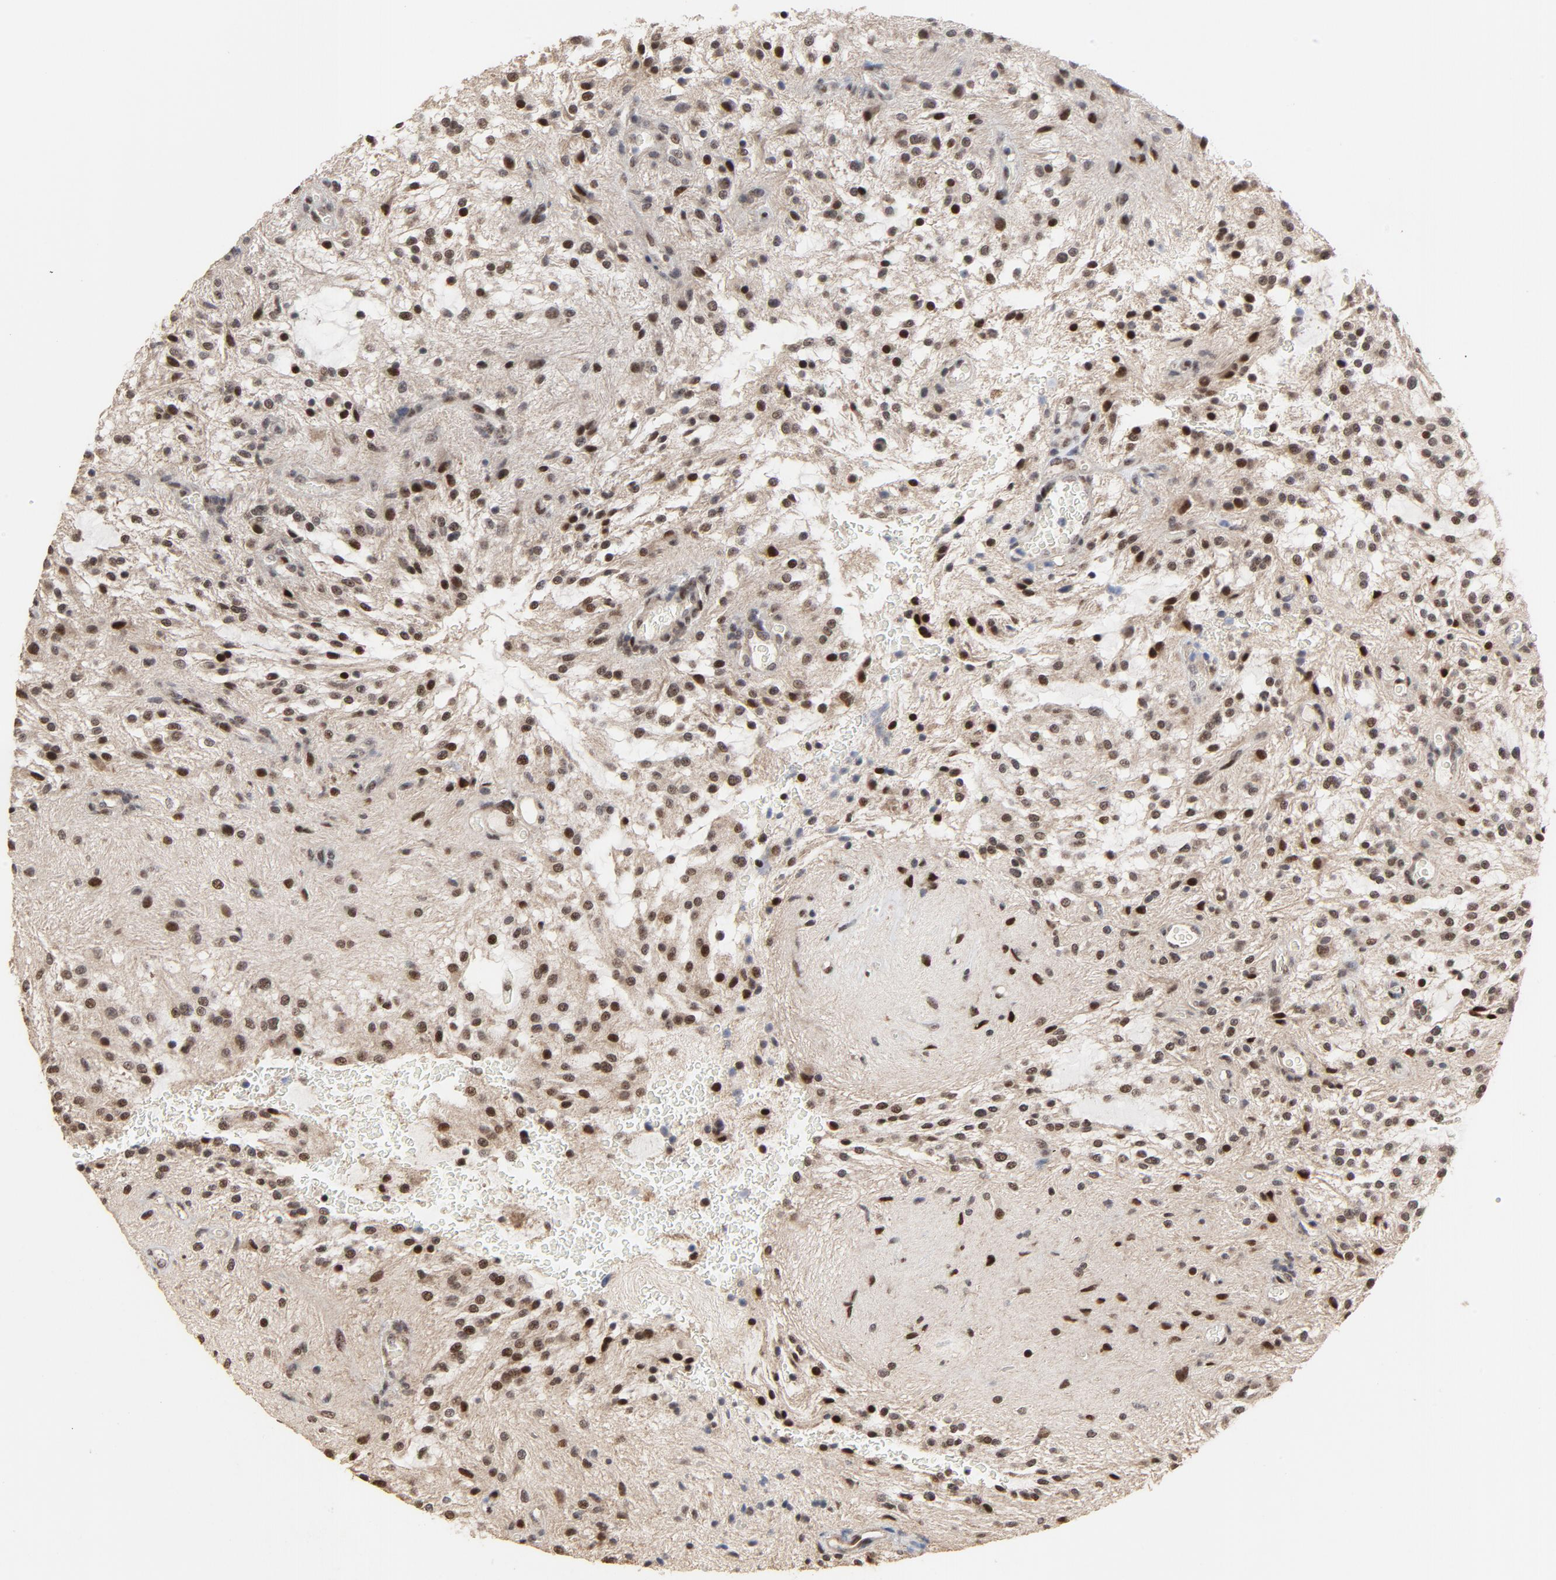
{"staining": {"intensity": "strong", "quantity": "25%-75%", "location": "nuclear"}, "tissue": "glioma", "cell_type": "Tumor cells", "image_type": "cancer", "snomed": [{"axis": "morphology", "description": "Glioma, malignant, NOS"}, {"axis": "topography", "description": "Cerebellum"}], "caption": "Immunohistochemical staining of human malignant glioma demonstrates high levels of strong nuclear positivity in approximately 25%-75% of tumor cells. The staining was performed using DAB to visualize the protein expression in brown, while the nuclei were stained in blue with hematoxylin (Magnification: 20x).", "gene": "TP53RK", "patient": {"sex": "female", "age": 10}}